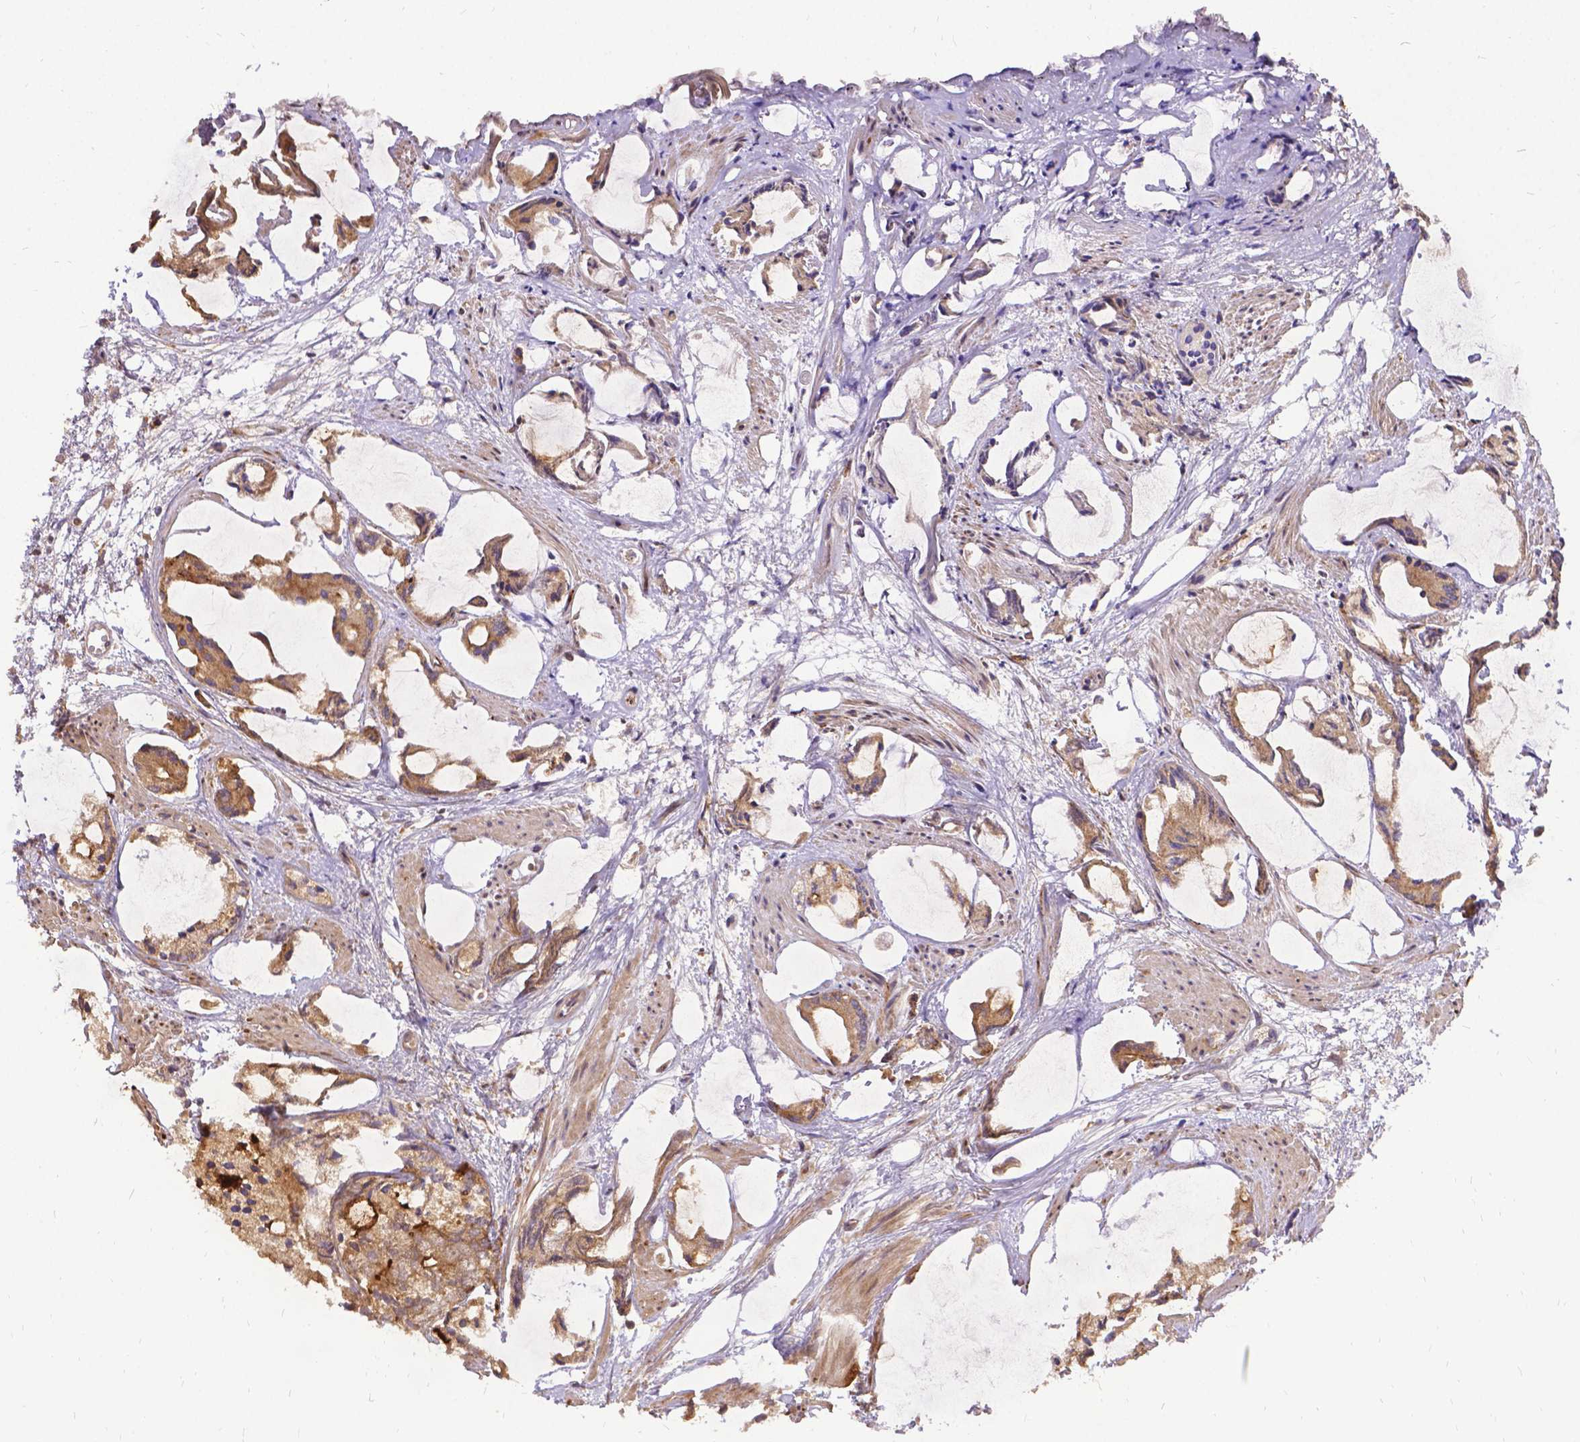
{"staining": {"intensity": "weak", "quantity": ">75%", "location": "cytoplasmic/membranous"}, "tissue": "prostate cancer", "cell_type": "Tumor cells", "image_type": "cancer", "snomed": [{"axis": "morphology", "description": "Adenocarcinoma, High grade"}, {"axis": "topography", "description": "Prostate"}], "caption": "Weak cytoplasmic/membranous expression is identified in approximately >75% of tumor cells in prostate cancer (high-grade adenocarcinoma).", "gene": "DENND6A", "patient": {"sex": "male", "age": 85}}